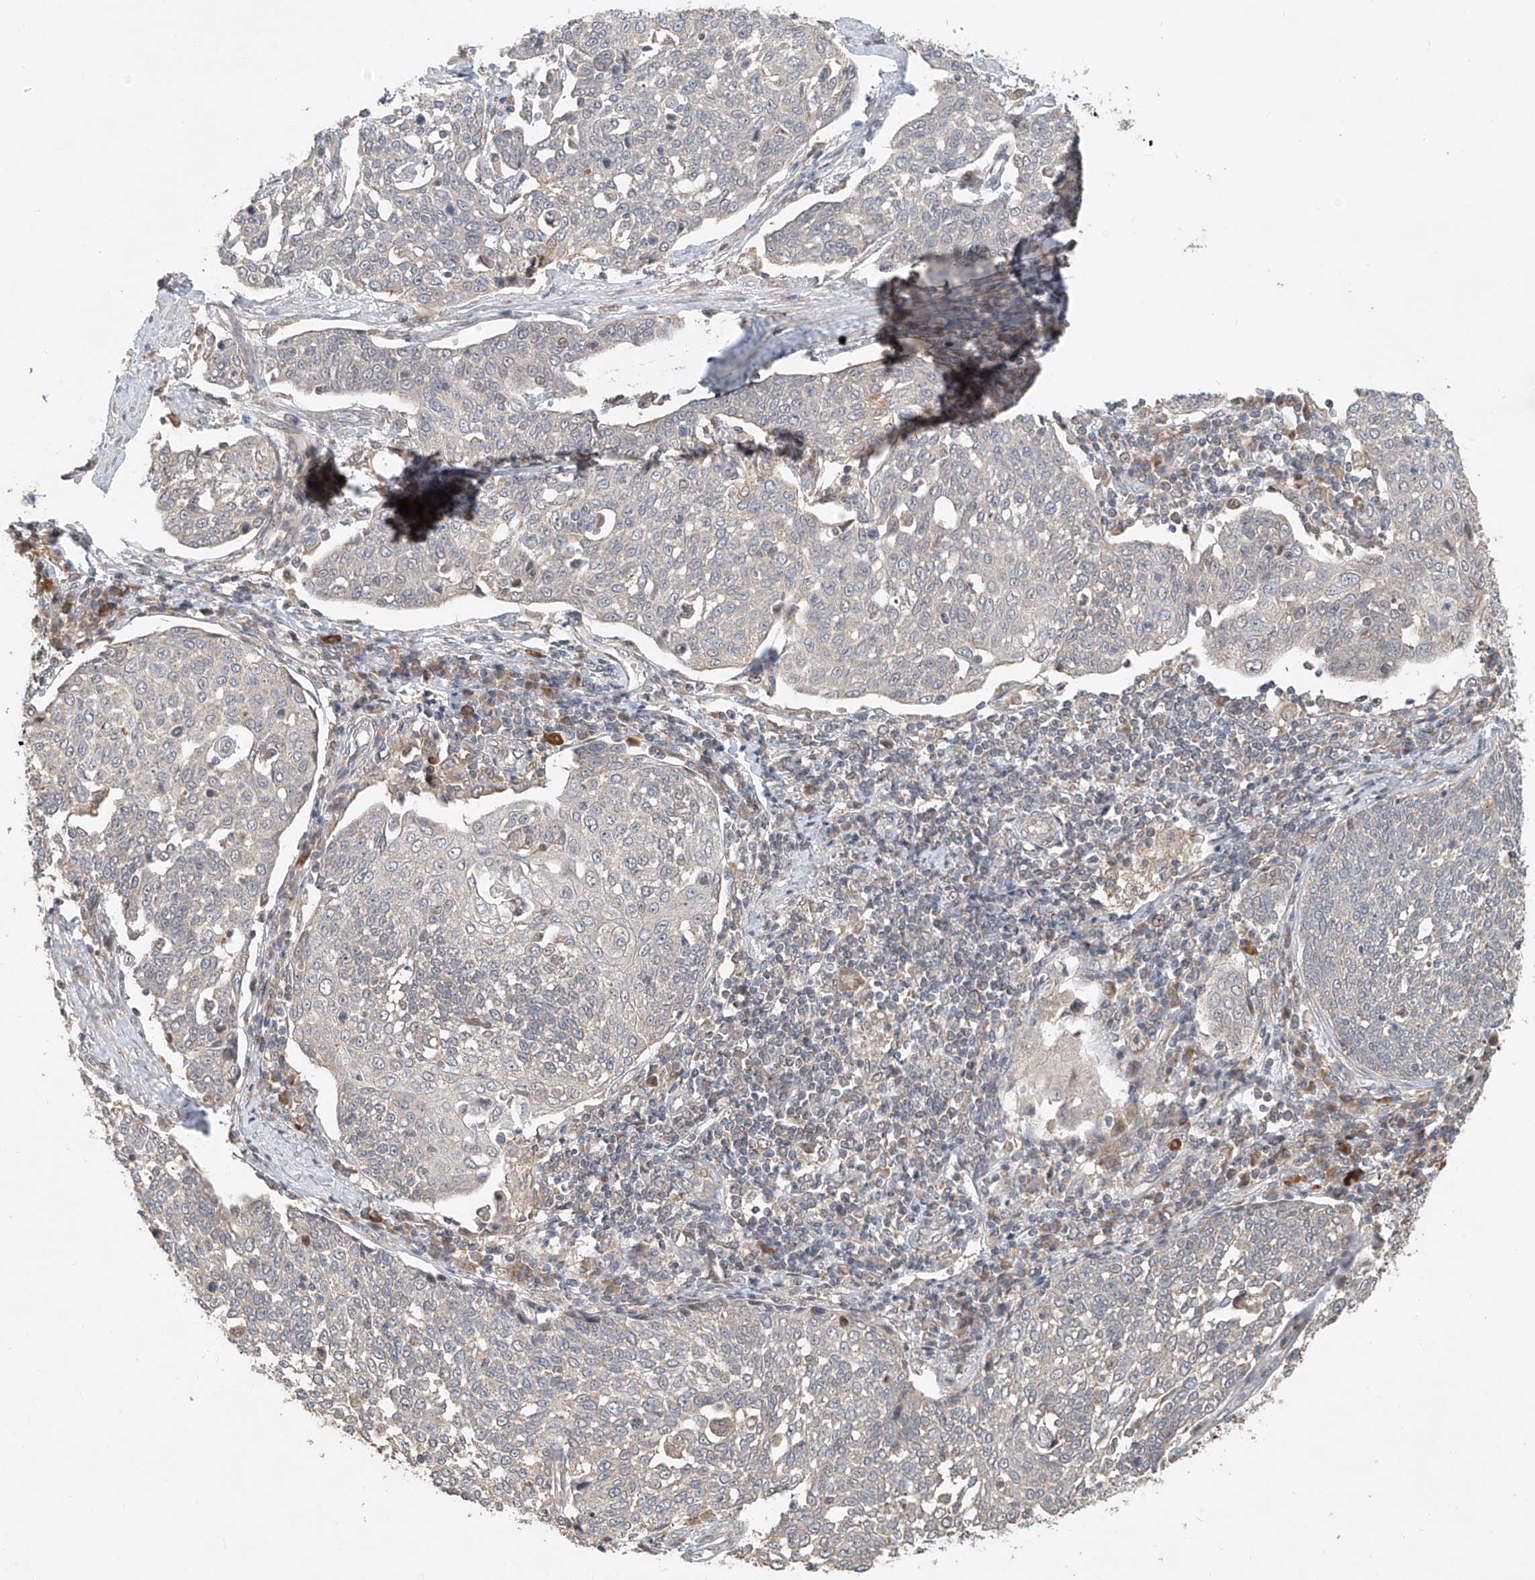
{"staining": {"intensity": "weak", "quantity": "<25%", "location": "nuclear"}, "tissue": "cervical cancer", "cell_type": "Tumor cells", "image_type": "cancer", "snomed": [{"axis": "morphology", "description": "Squamous cell carcinoma, NOS"}, {"axis": "topography", "description": "Cervix"}], "caption": "Immunohistochemistry (IHC) of human cervical squamous cell carcinoma exhibits no expression in tumor cells.", "gene": "TMEM61", "patient": {"sex": "female", "age": 34}}